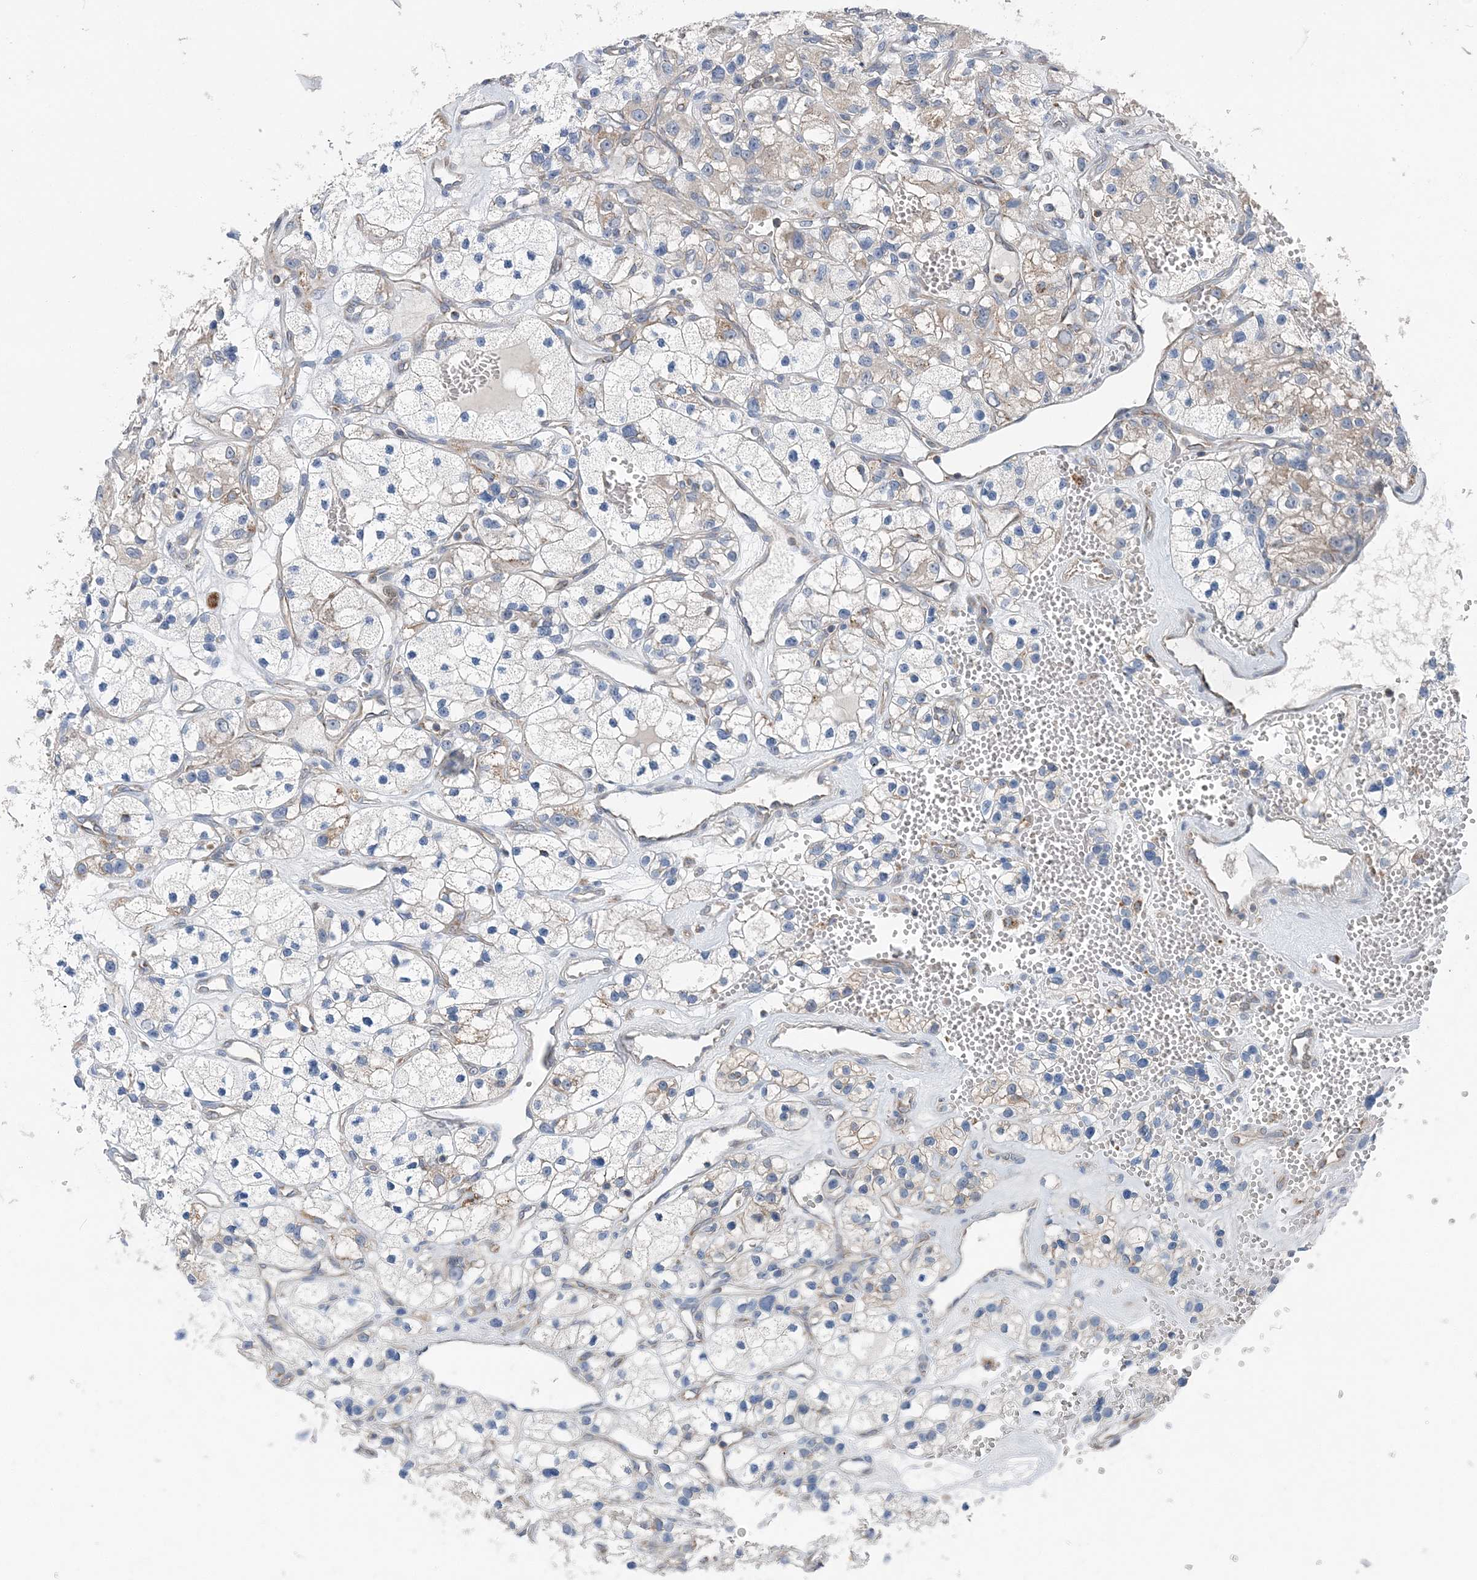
{"staining": {"intensity": "weak", "quantity": "<25%", "location": "cytoplasmic/membranous"}, "tissue": "renal cancer", "cell_type": "Tumor cells", "image_type": "cancer", "snomed": [{"axis": "morphology", "description": "Adenocarcinoma, NOS"}, {"axis": "topography", "description": "Kidney"}], "caption": "Immunohistochemical staining of renal cancer (adenocarcinoma) demonstrates no significant expression in tumor cells.", "gene": "SPRY2", "patient": {"sex": "female", "age": 57}}